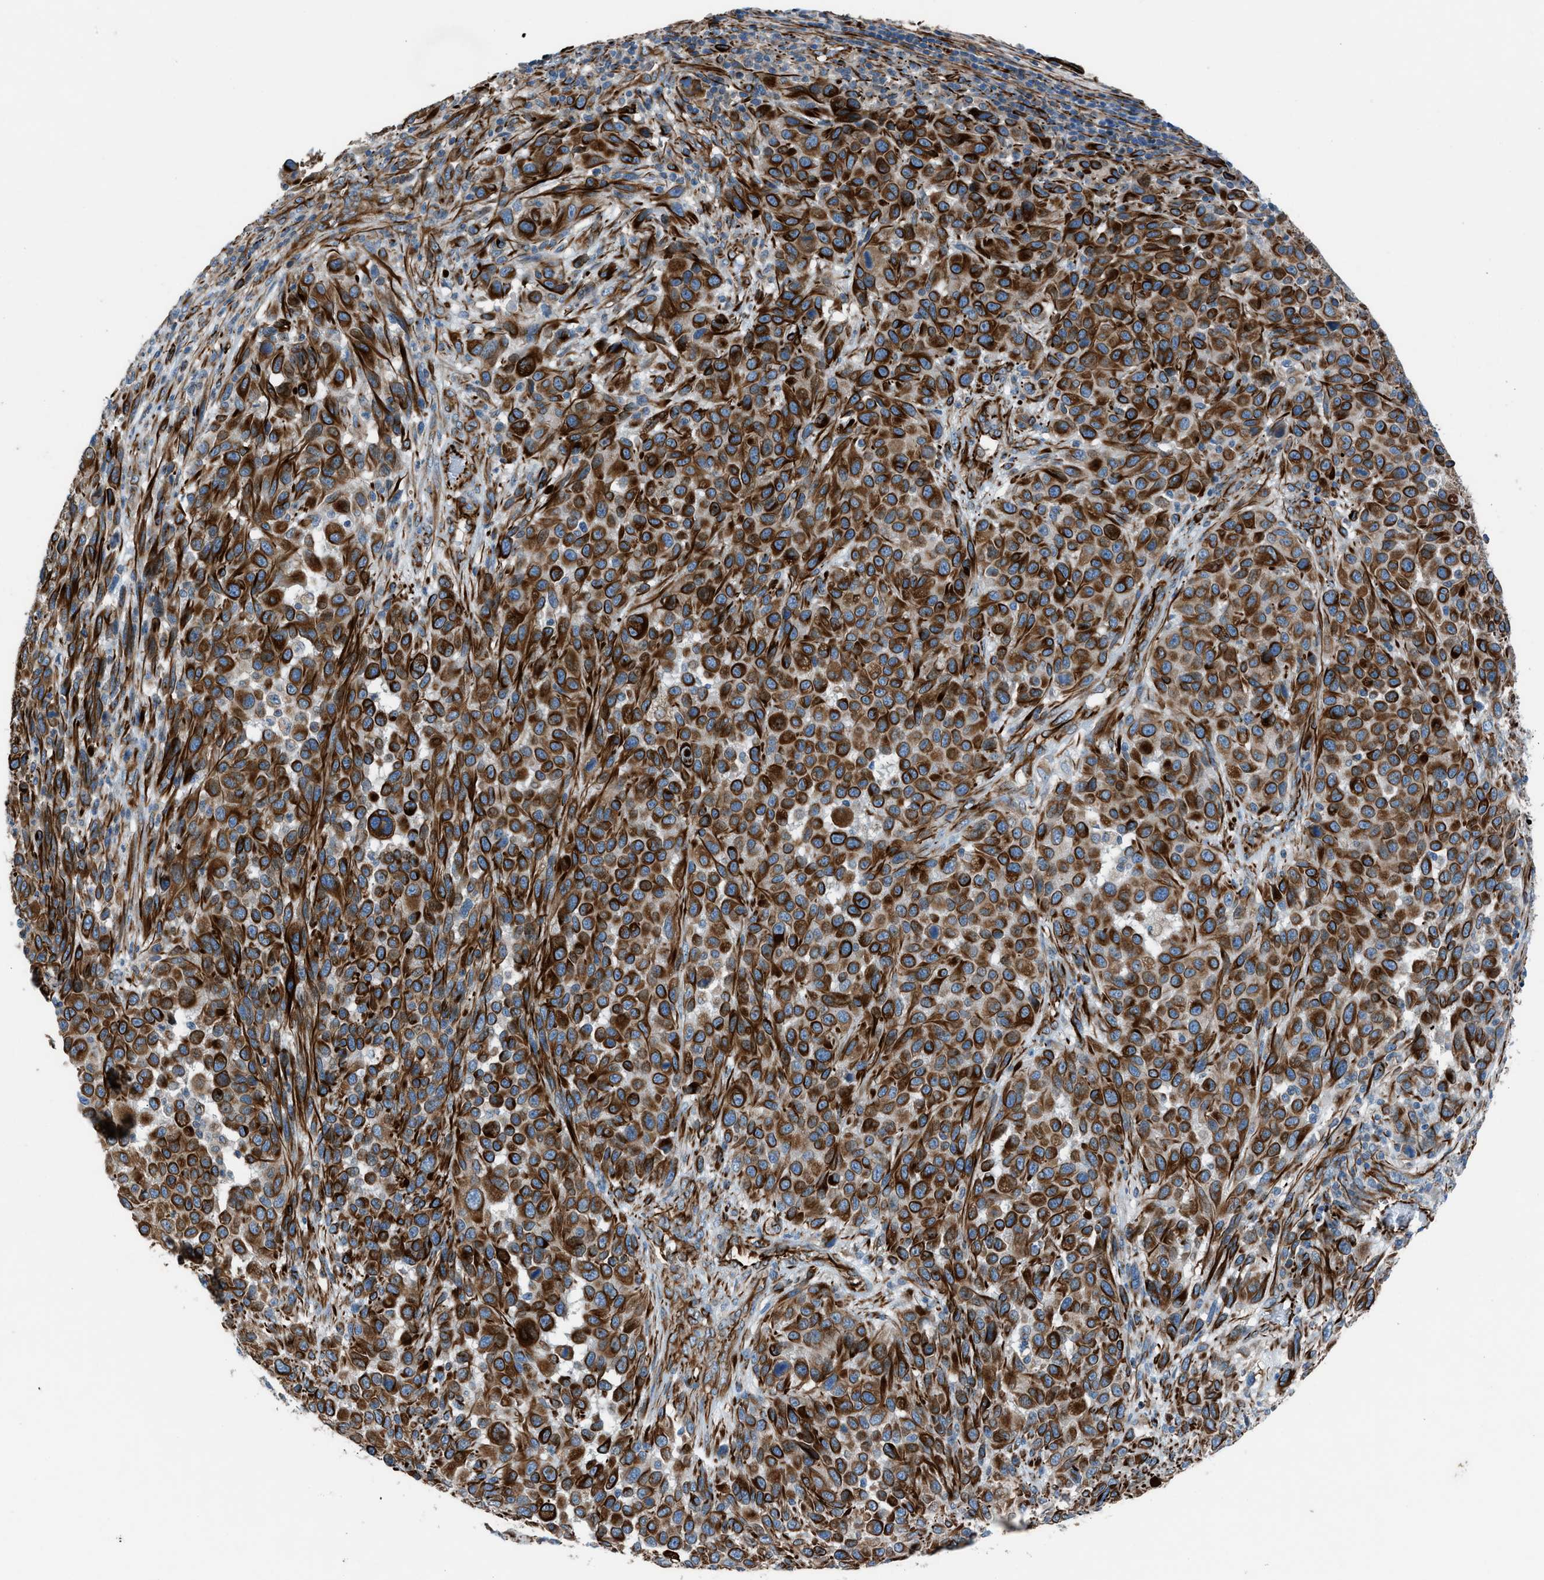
{"staining": {"intensity": "strong", "quantity": ">75%", "location": "cytoplasmic/membranous"}, "tissue": "melanoma", "cell_type": "Tumor cells", "image_type": "cancer", "snomed": [{"axis": "morphology", "description": "Malignant melanoma, Metastatic site"}, {"axis": "topography", "description": "Lymph node"}], "caption": "IHC (DAB) staining of human malignant melanoma (metastatic site) exhibits strong cytoplasmic/membranous protein expression in about >75% of tumor cells.", "gene": "CABP7", "patient": {"sex": "male", "age": 61}}